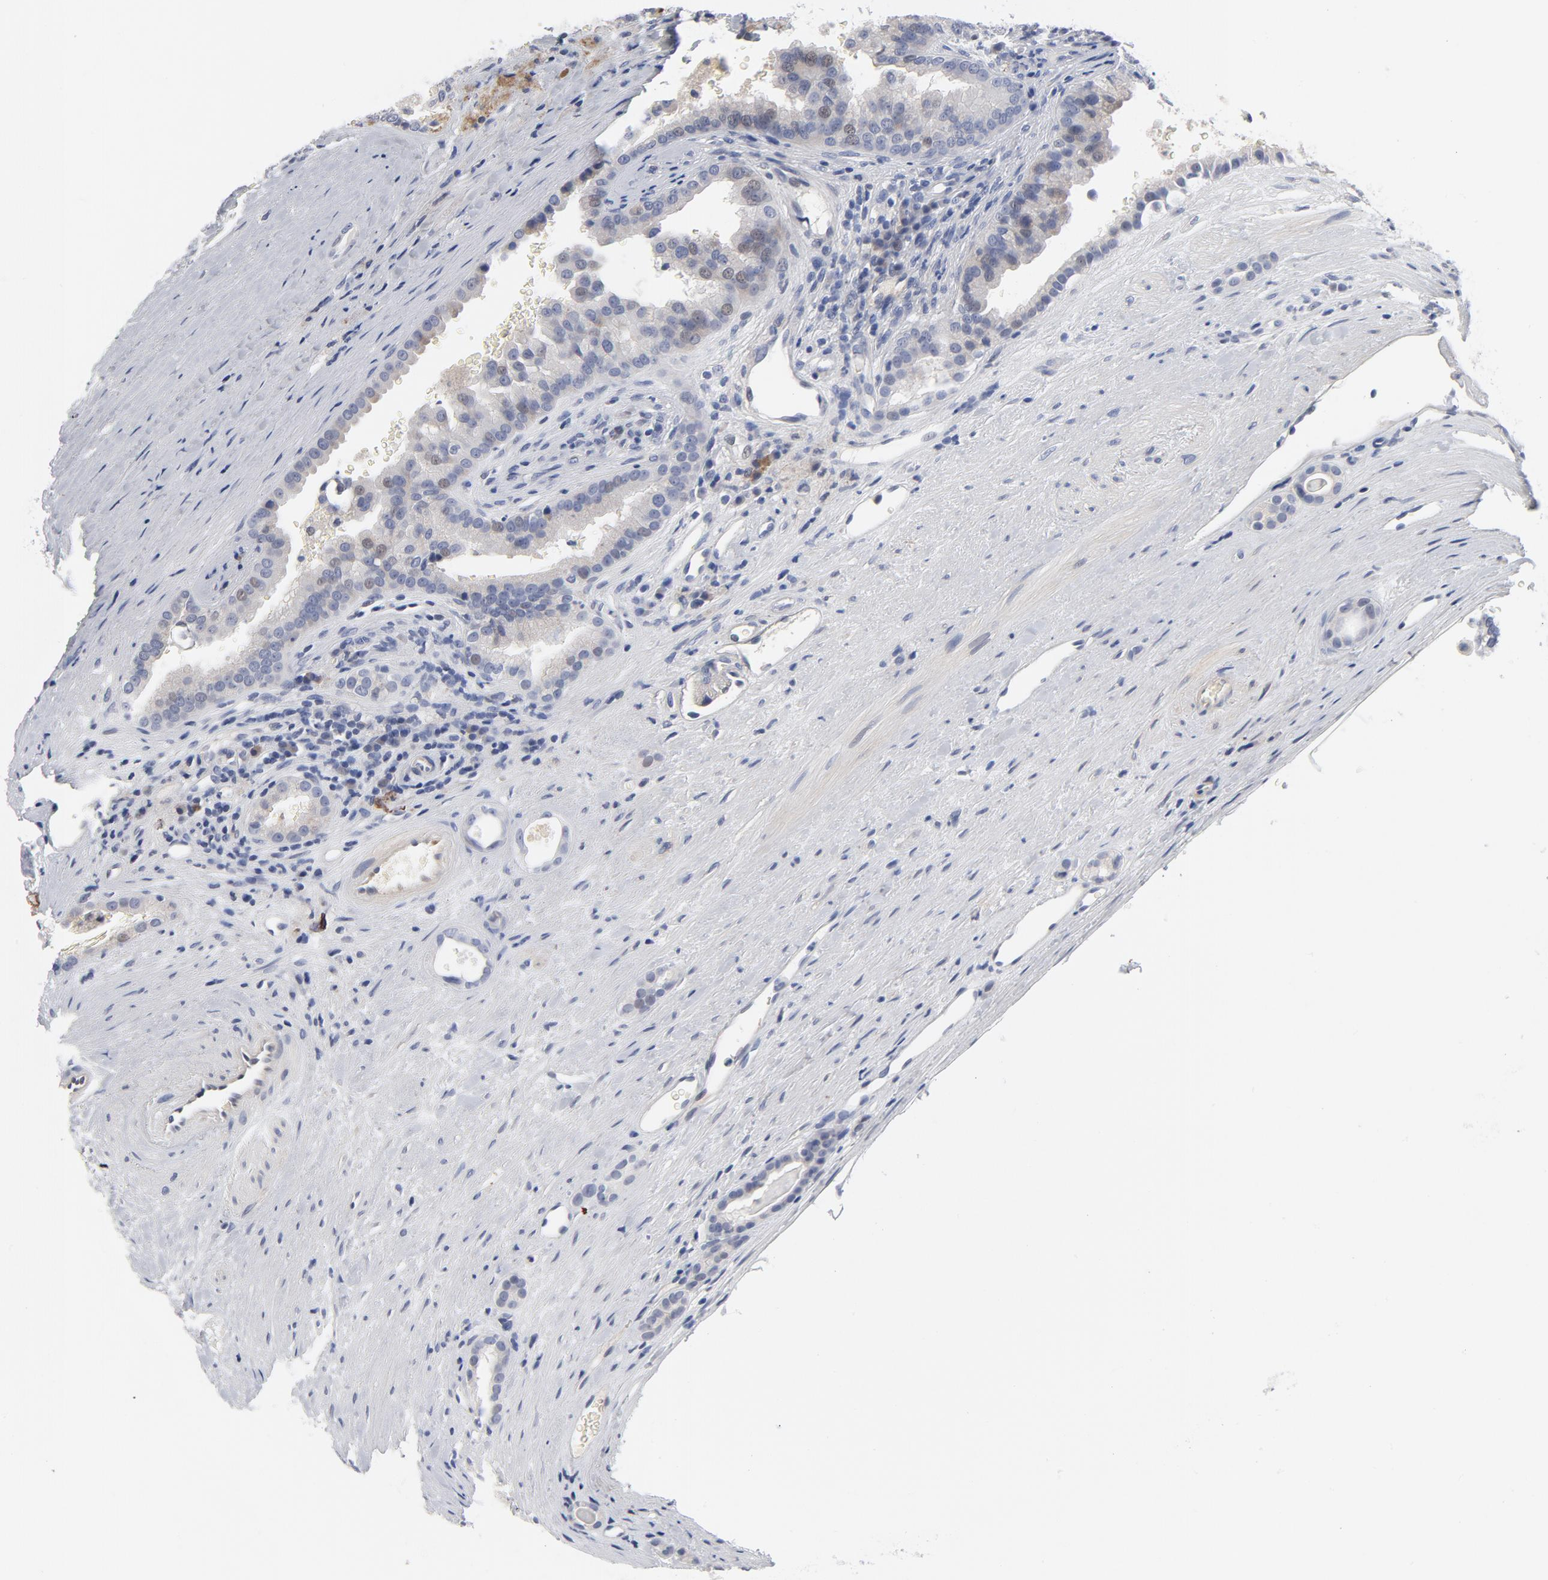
{"staining": {"intensity": "negative", "quantity": "none", "location": "none"}, "tissue": "renal cancer", "cell_type": "Tumor cells", "image_type": "cancer", "snomed": [{"axis": "morphology", "description": "Adenocarcinoma, NOS"}, {"axis": "topography", "description": "Kidney"}], "caption": "The micrograph exhibits no significant expression in tumor cells of renal cancer.", "gene": "KCNK13", "patient": {"sex": "male", "age": 61}}